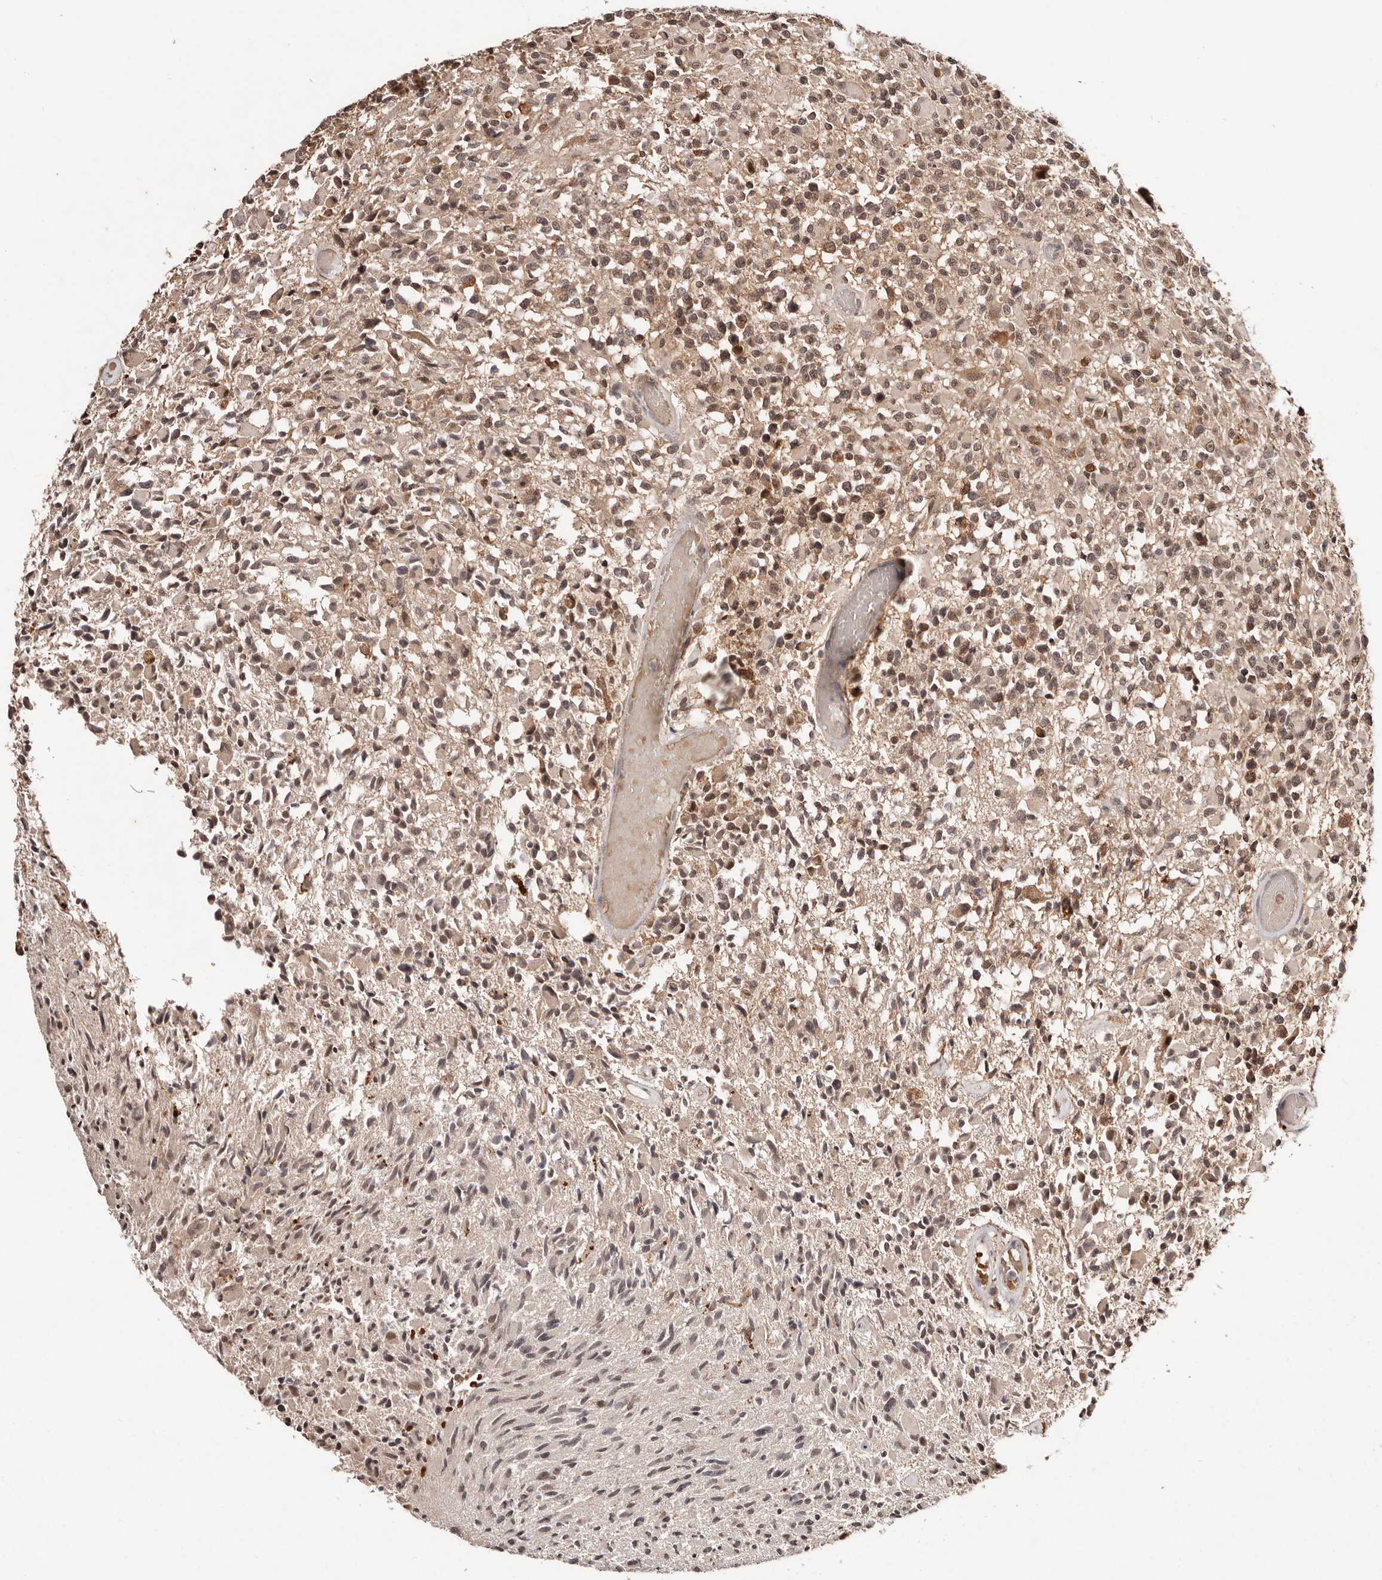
{"staining": {"intensity": "moderate", "quantity": ">75%", "location": "cytoplasmic/membranous,nuclear"}, "tissue": "glioma", "cell_type": "Tumor cells", "image_type": "cancer", "snomed": [{"axis": "morphology", "description": "Glioma, malignant, High grade"}, {"axis": "morphology", "description": "Glioblastoma, NOS"}, {"axis": "topography", "description": "Brain"}], "caption": "Tumor cells reveal medium levels of moderate cytoplasmic/membranous and nuclear staining in approximately >75% of cells in human malignant high-grade glioma.", "gene": "BICRAL", "patient": {"sex": "male", "age": 60}}